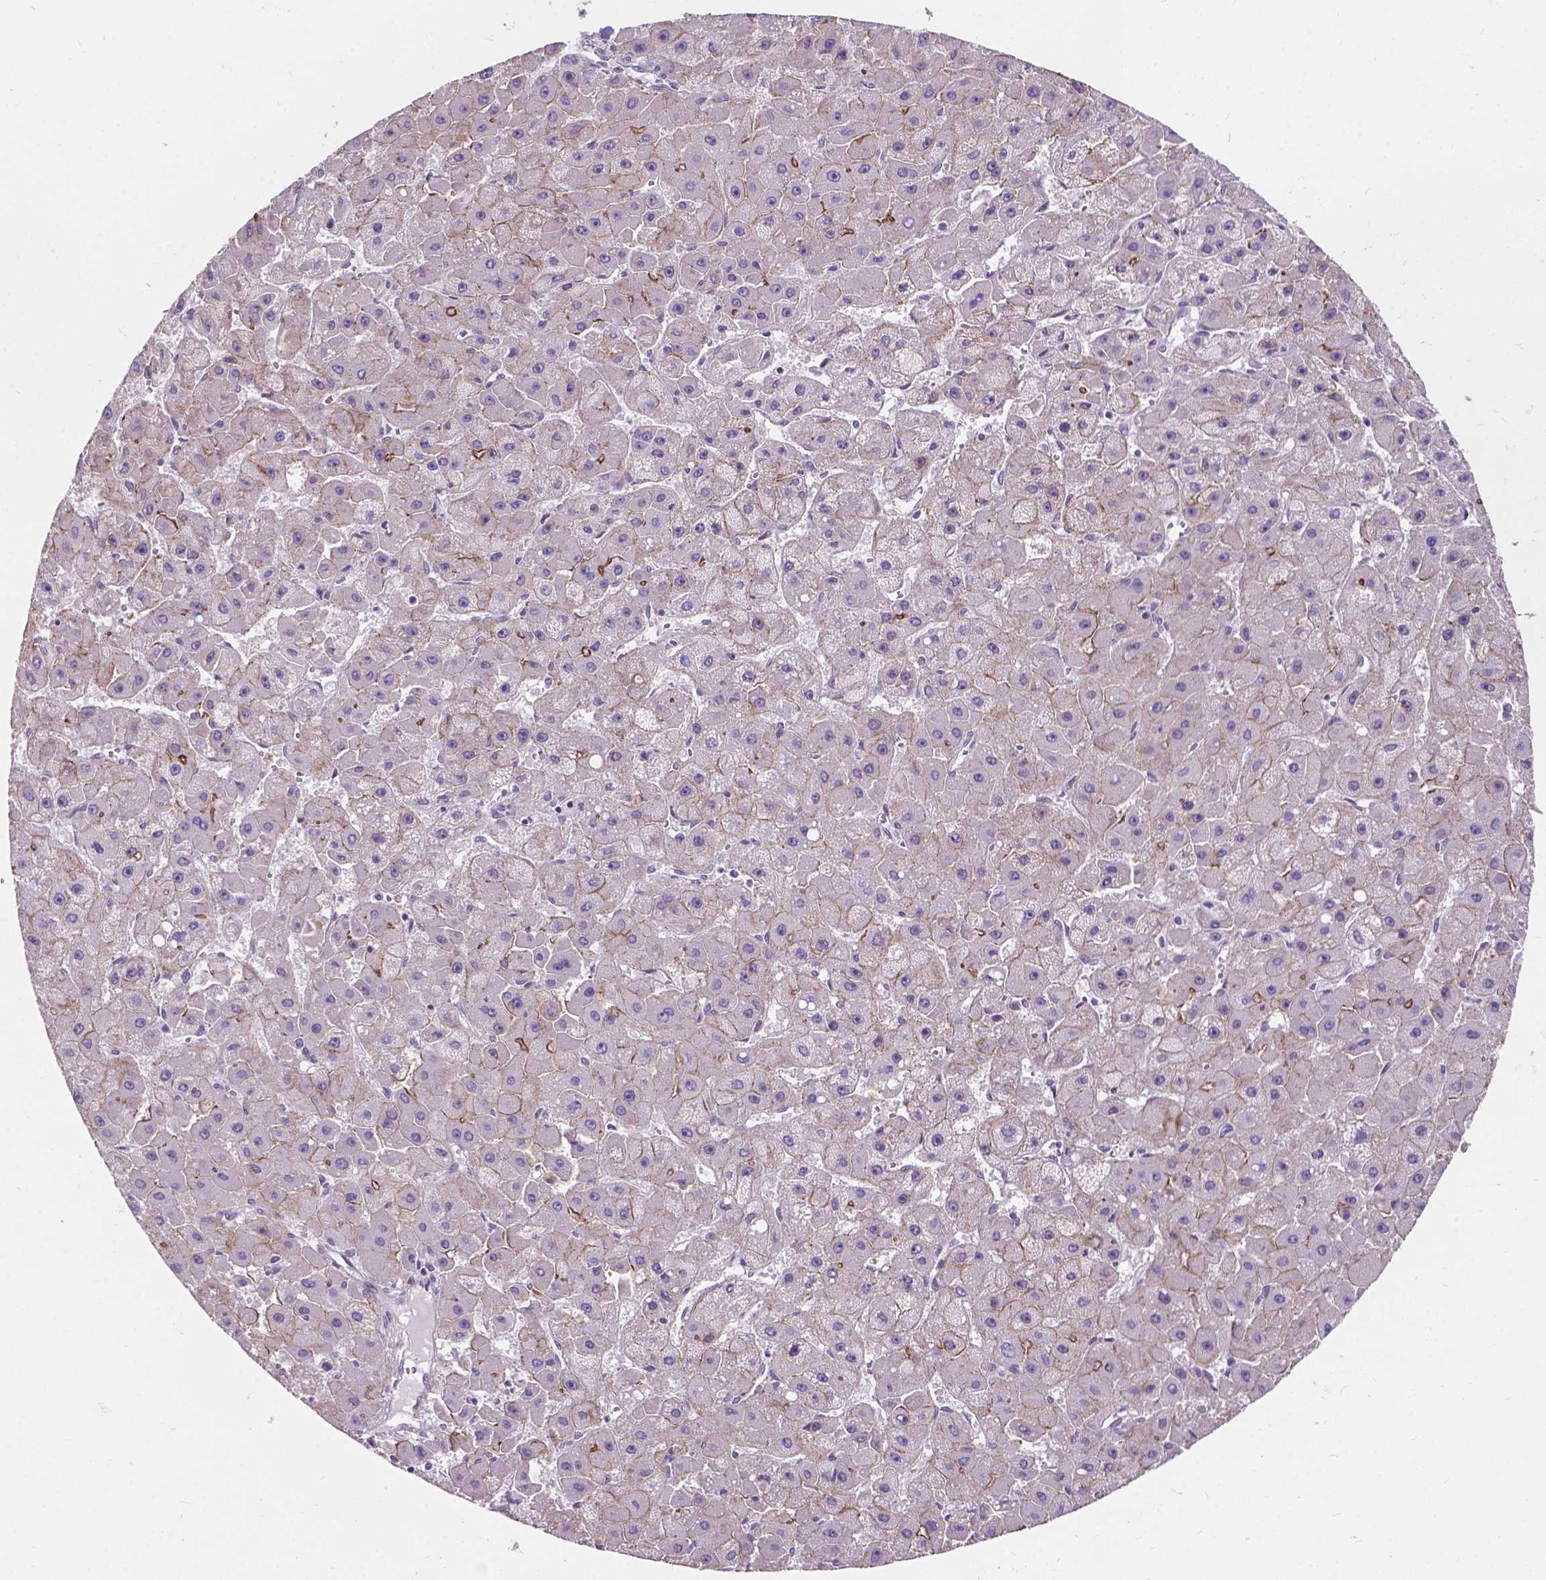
{"staining": {"intensity": "weak", "quantity": "<25%", "location": "cytoplasmic/membranous"}, "tissue": "liver cancer", "cell_type": "Tumor cells", "image_type": "cancer", "snomed": [{"axis": "morphology", "description": "Carcinoma, Hepatocellular, NOS"}, {"axis": "topography", "description": "Liver"}], "caption": "An immunohistochemistry (IHC) histopathology image of liver cancer is shown. There is no staining in tumor cells of liver cancer.", "gene": "MYH14", "patient": {"sex": "female", "age": 25}}